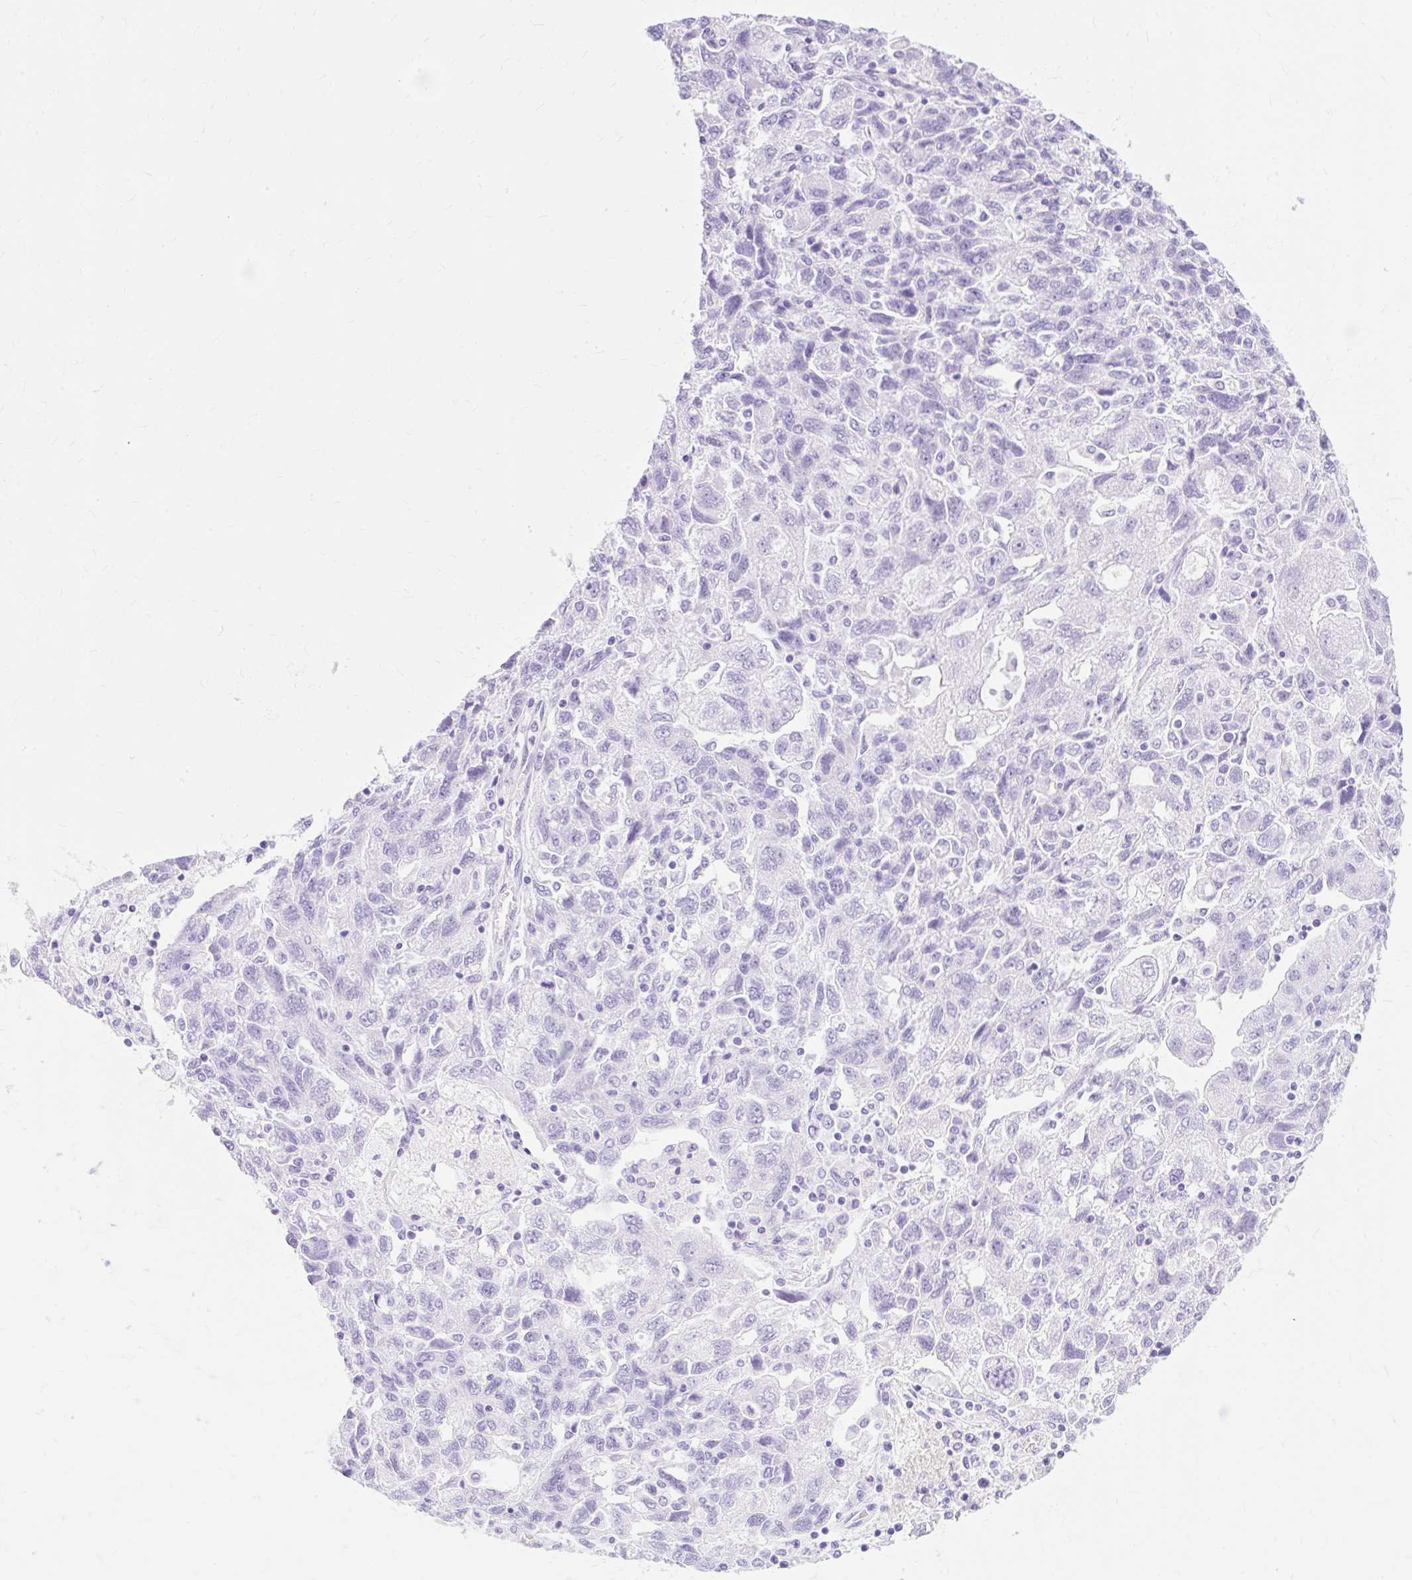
{"staining": {"intensity": "negative", "quantity": "none", "location": "none"}, "tissue": "ovarian cancer", "cell_type": "Tumor cells", "image_type": "cancer", "snomed": [{"axis": "morphology", "description": "Carcinoma, NOS"}, {"axis": "morphology", "description": "Cystadenocarcinoma, serous, NOS"}, {"axis": "topography", "description": "Ovary"}], "caption": "IHC photomicrograph of neoplastic tissue: human ovarian cancer stained with DAB exhibits no significant protein expression in tumor cells.", "gene": "MBP", "patient": {"sex": "female", "age": 69}}